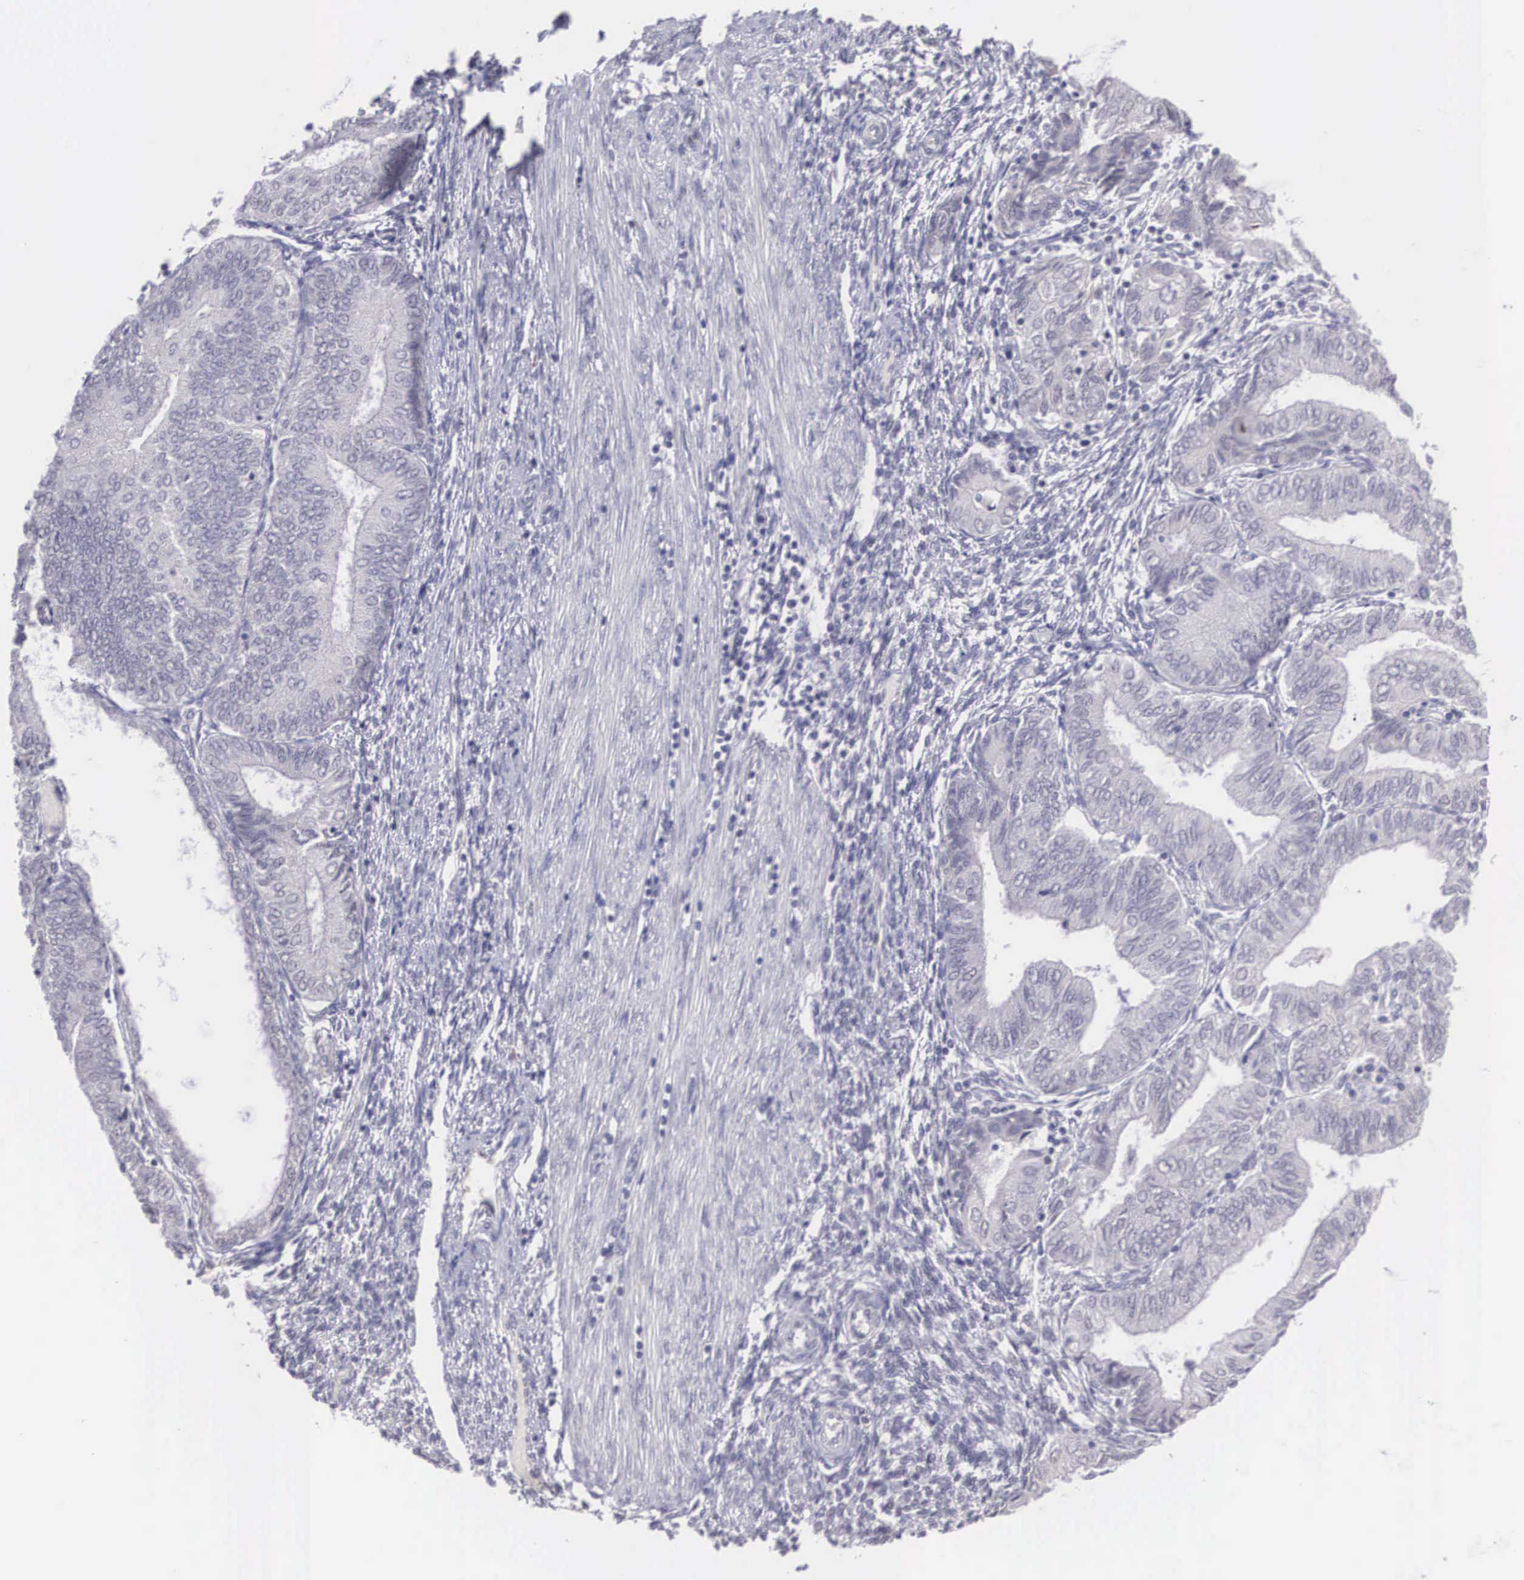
{"staining": {"intensity": "negative", "quantity": "none", "location": "none"}, "tissue": "endometrial cancer", "cell_type": "Tumor cells", "image_type": "cancer", "snomed": [{"axis": "morphology", "description": "Adenocarcinoma, NOS"}, {"axis": "topography", "description": "Endometrium"}], "caption": "A histopathology image of endometrial adenocarcinoma stained for a protein demonstrates no brown staining in tumor cells.", "gene": "NINL", "patient": {"sex": "female", "age": 51}}